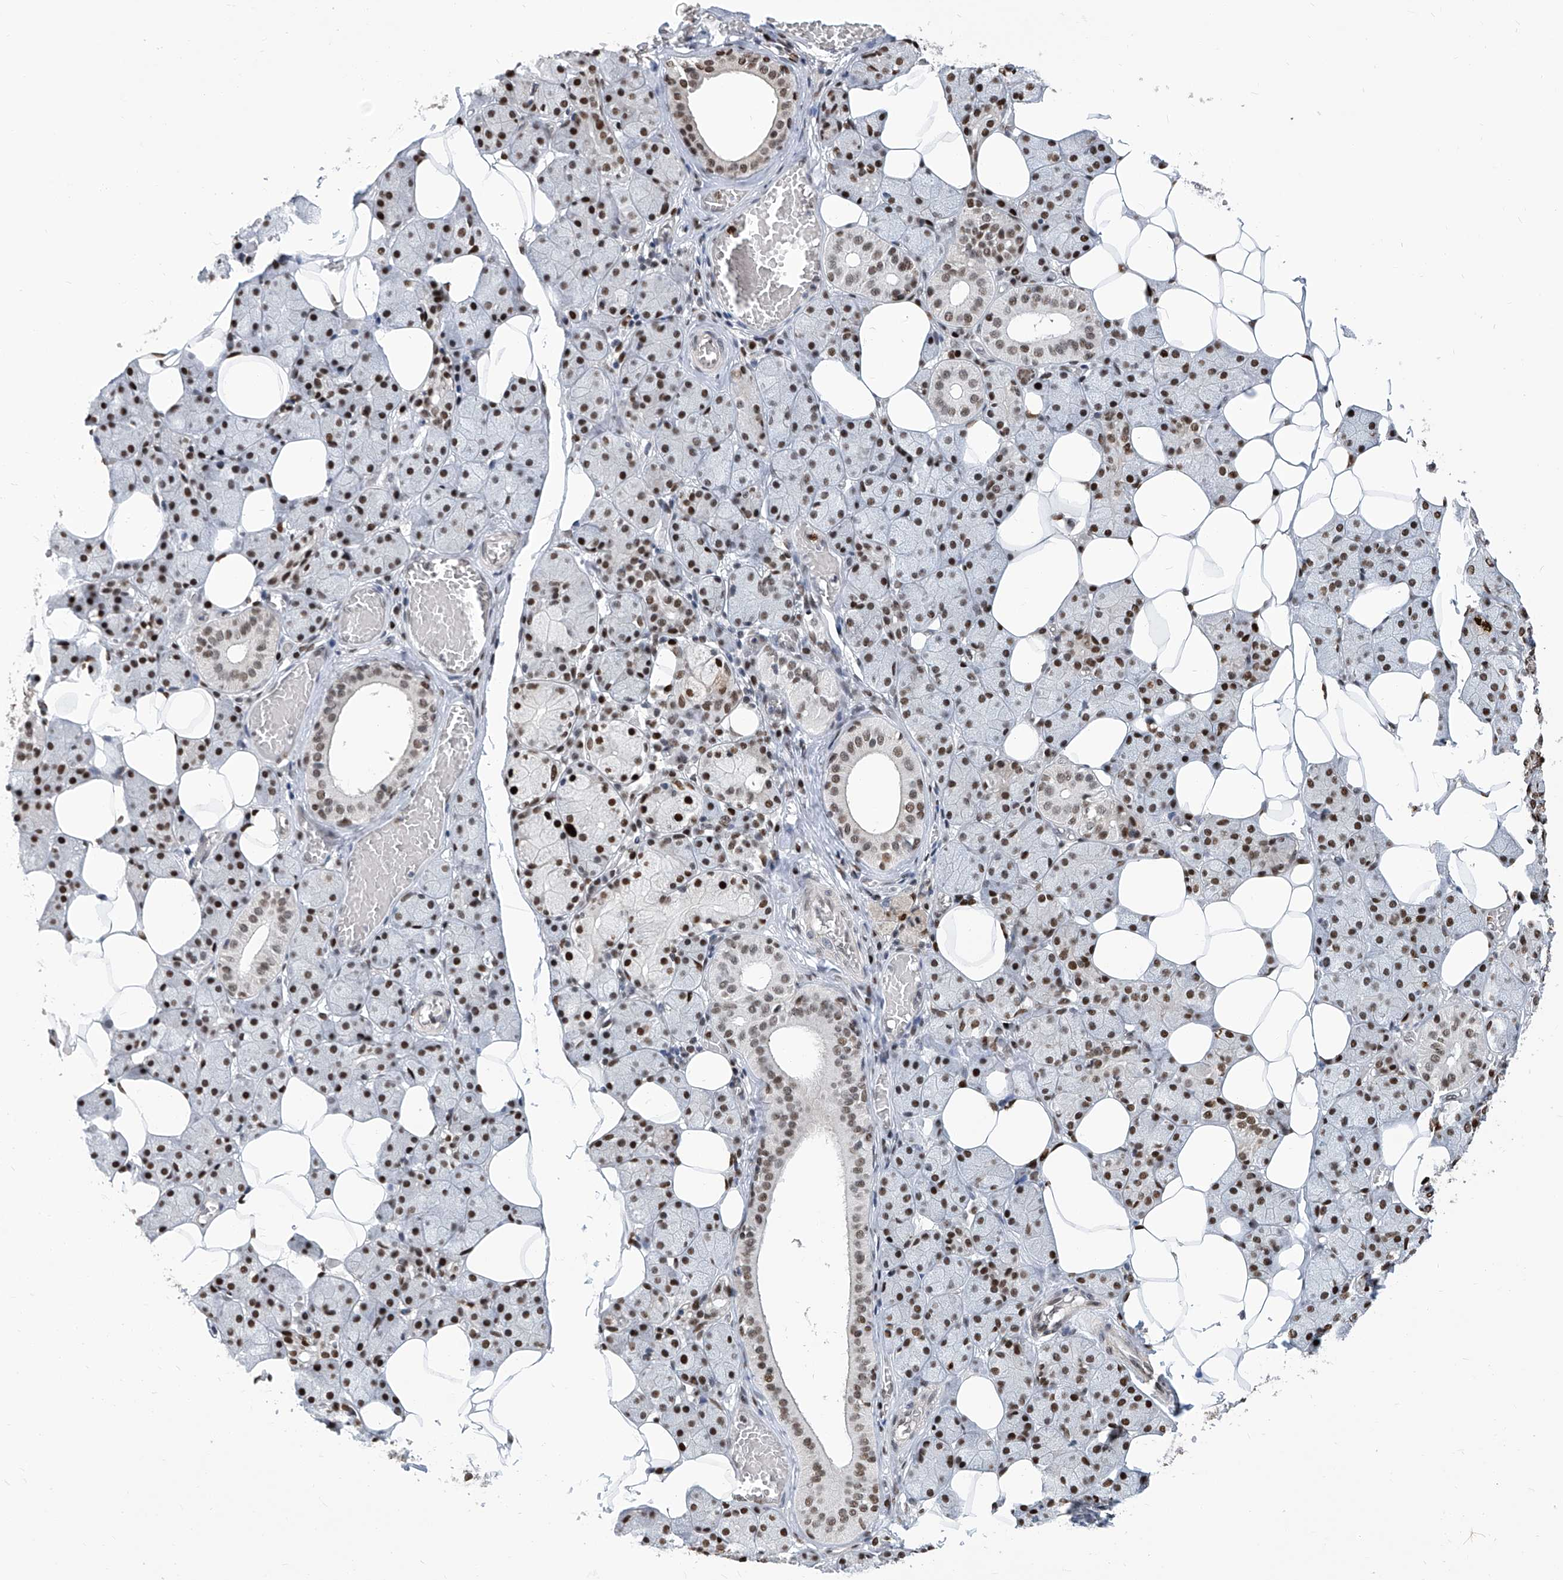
{"staining": {"intensity": "strong", "quantity": "25%-75%", "location": "nuclear"}, "tissue": "salivary gland", "cell_type": "Glandular cells", "image_type": "normal", "snomed": [{"axis": "morphology", "description": "Normal tissue, NOS"}, {"axis": "topography", "description": "Salivary gland"}], "caption": "IHC of benign salivary gland shows high levels of strong nuclear positivity in approximately 25%-75% of glandular cells. The staining was performed using DAB to visualize the protein expression in brown, while the nuclei were stained in blue with hematoxylin (Magnification: 20x).", "gene": "PCNA", "patient": {"sex": "female", "age": 33}}